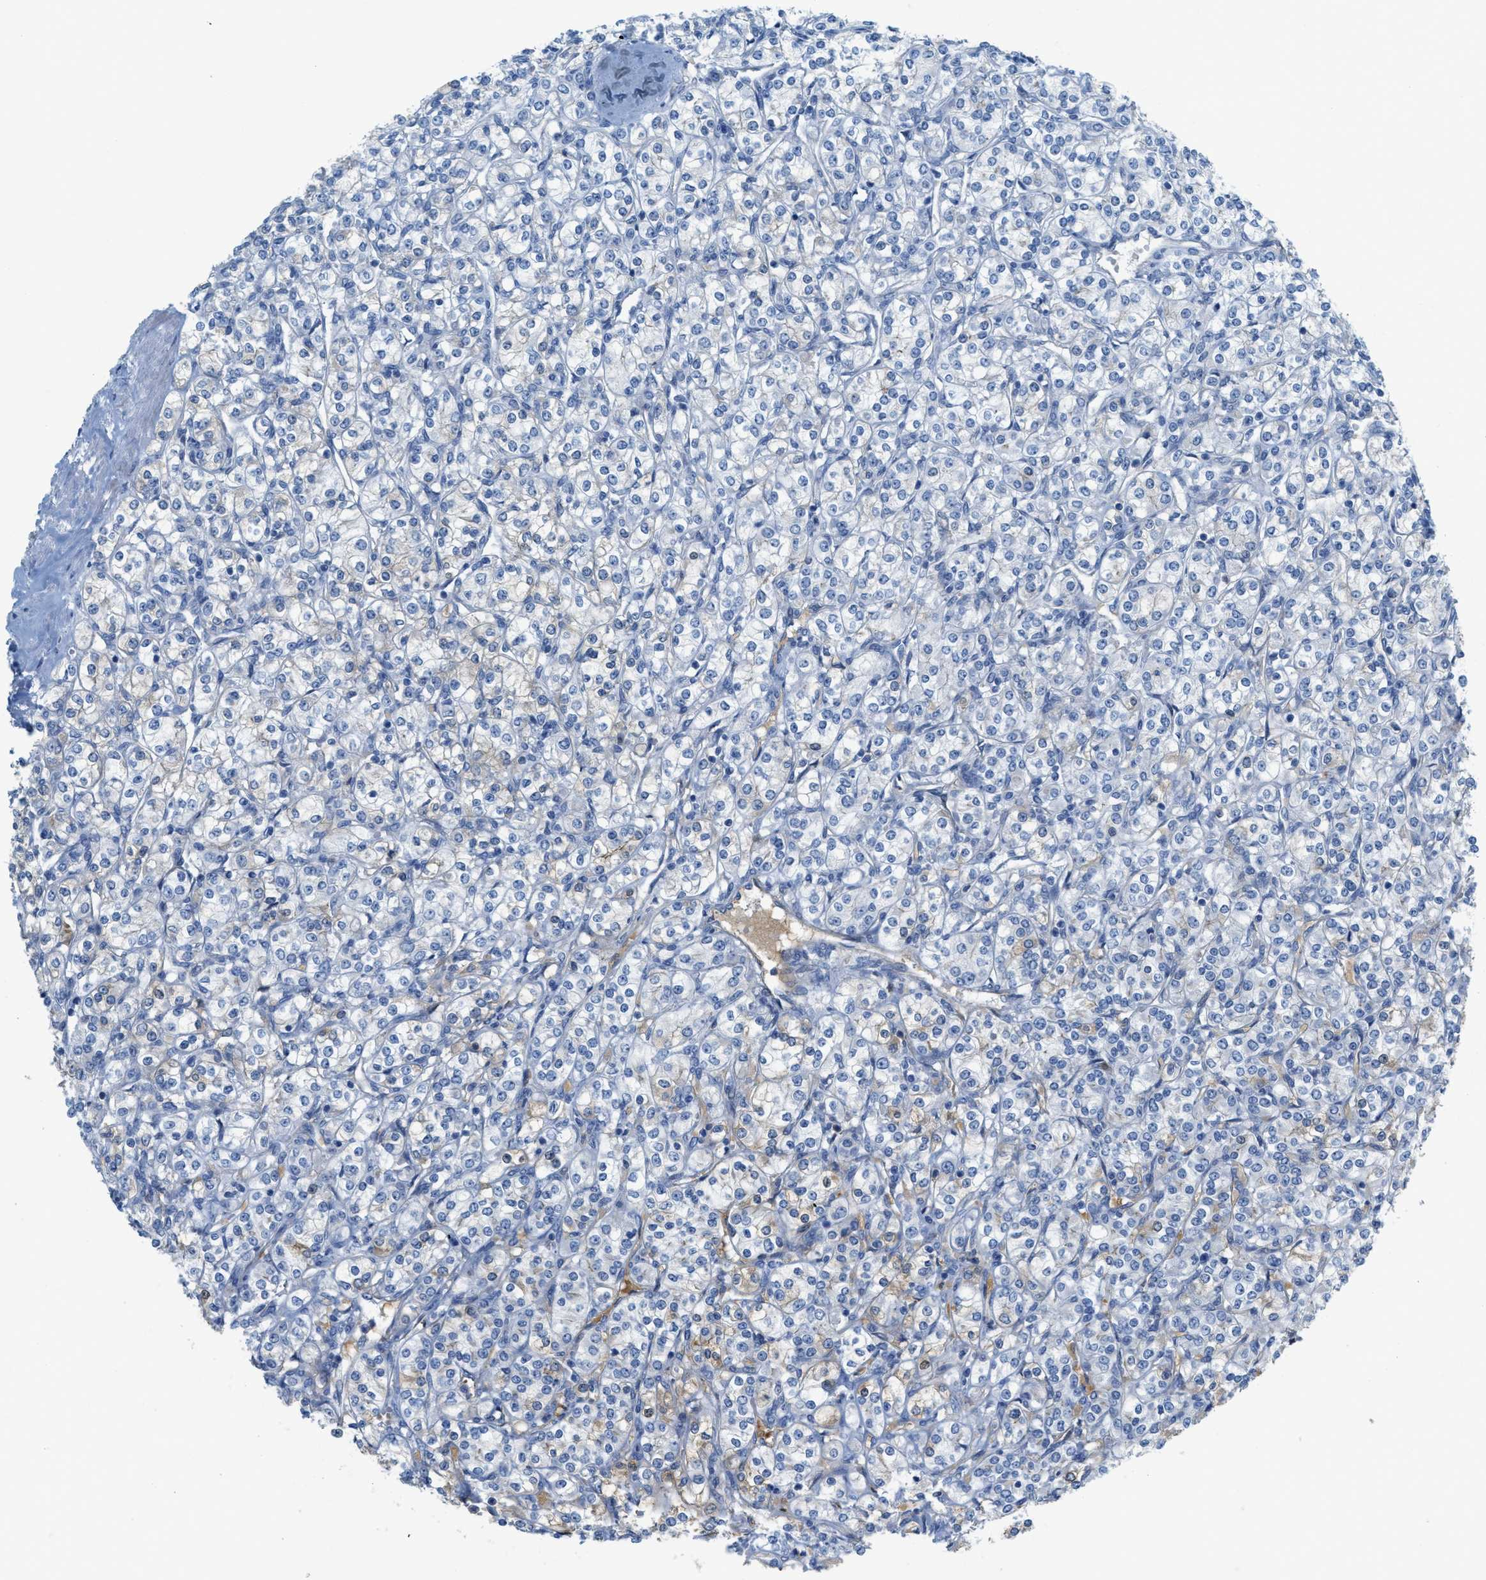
{"staining": {"intensity": "negative", "quantity": "none", "location": "none"}, "tissue": "renal cancer", "cell_type": "Tumor cells", "image_type": "cancer", "snomed": [{"axis": "morphology", "description": "Adenocarcinoma, NOS"}, {"axis": "topography", "description": "Kidney"}], "caption": "Immunohistochemistry (IHC) histopathology image of neoplastic tissue: renal cancer stained with DAB (3,3'-diaminobenzidine) exhibits no significant protein staining in tumor cells.", "gene": "CRB3", "patient": {"sex": "male", "age": 77}}